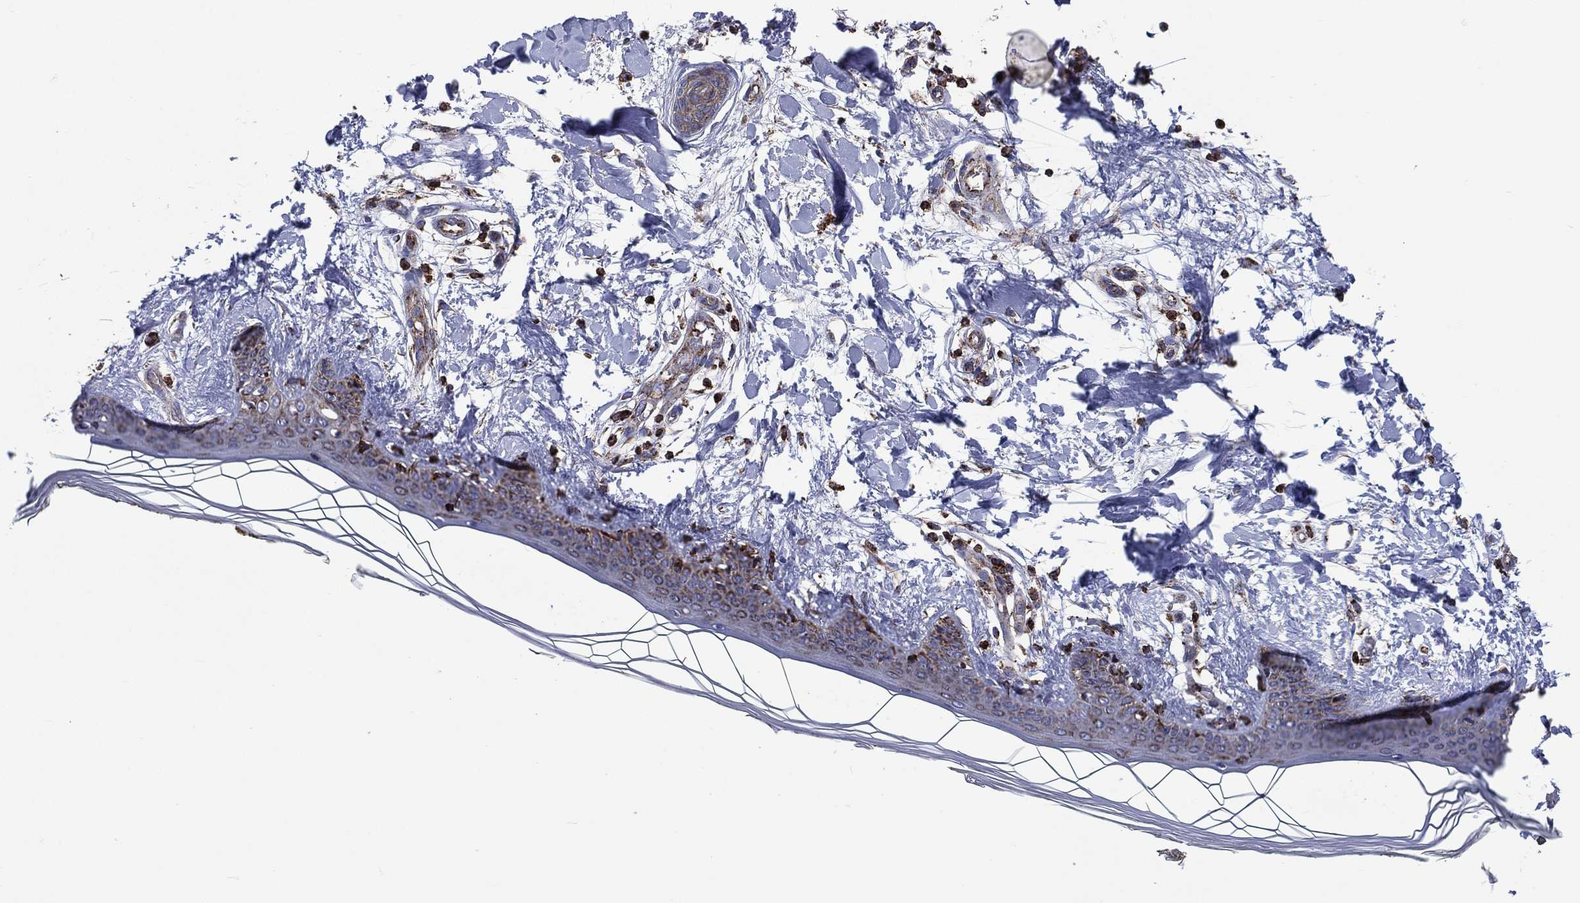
{"staining": {"intensity": "negative", "quantity": "none", "location": "none"}, "tissue": "skin", "cell_type": "Fibroblasts", "image_type": "normal", "snomed": [{"axis": "morphology", "description": "Normal tissue, NOS"}, {"axis": "morphology", "description": "Malignant melanoma, NOS"}, {"axis": "topography", "description": "Skin"}], "caption": "Immunohistochemical staining of normal human skin displays no significant expression in fibroblasts. (Brightfield microscopy of DAB immunohistochemistry at high magnification).", "gene": "ANKRD37", "patient": {"sex": "female", "age": 34}}